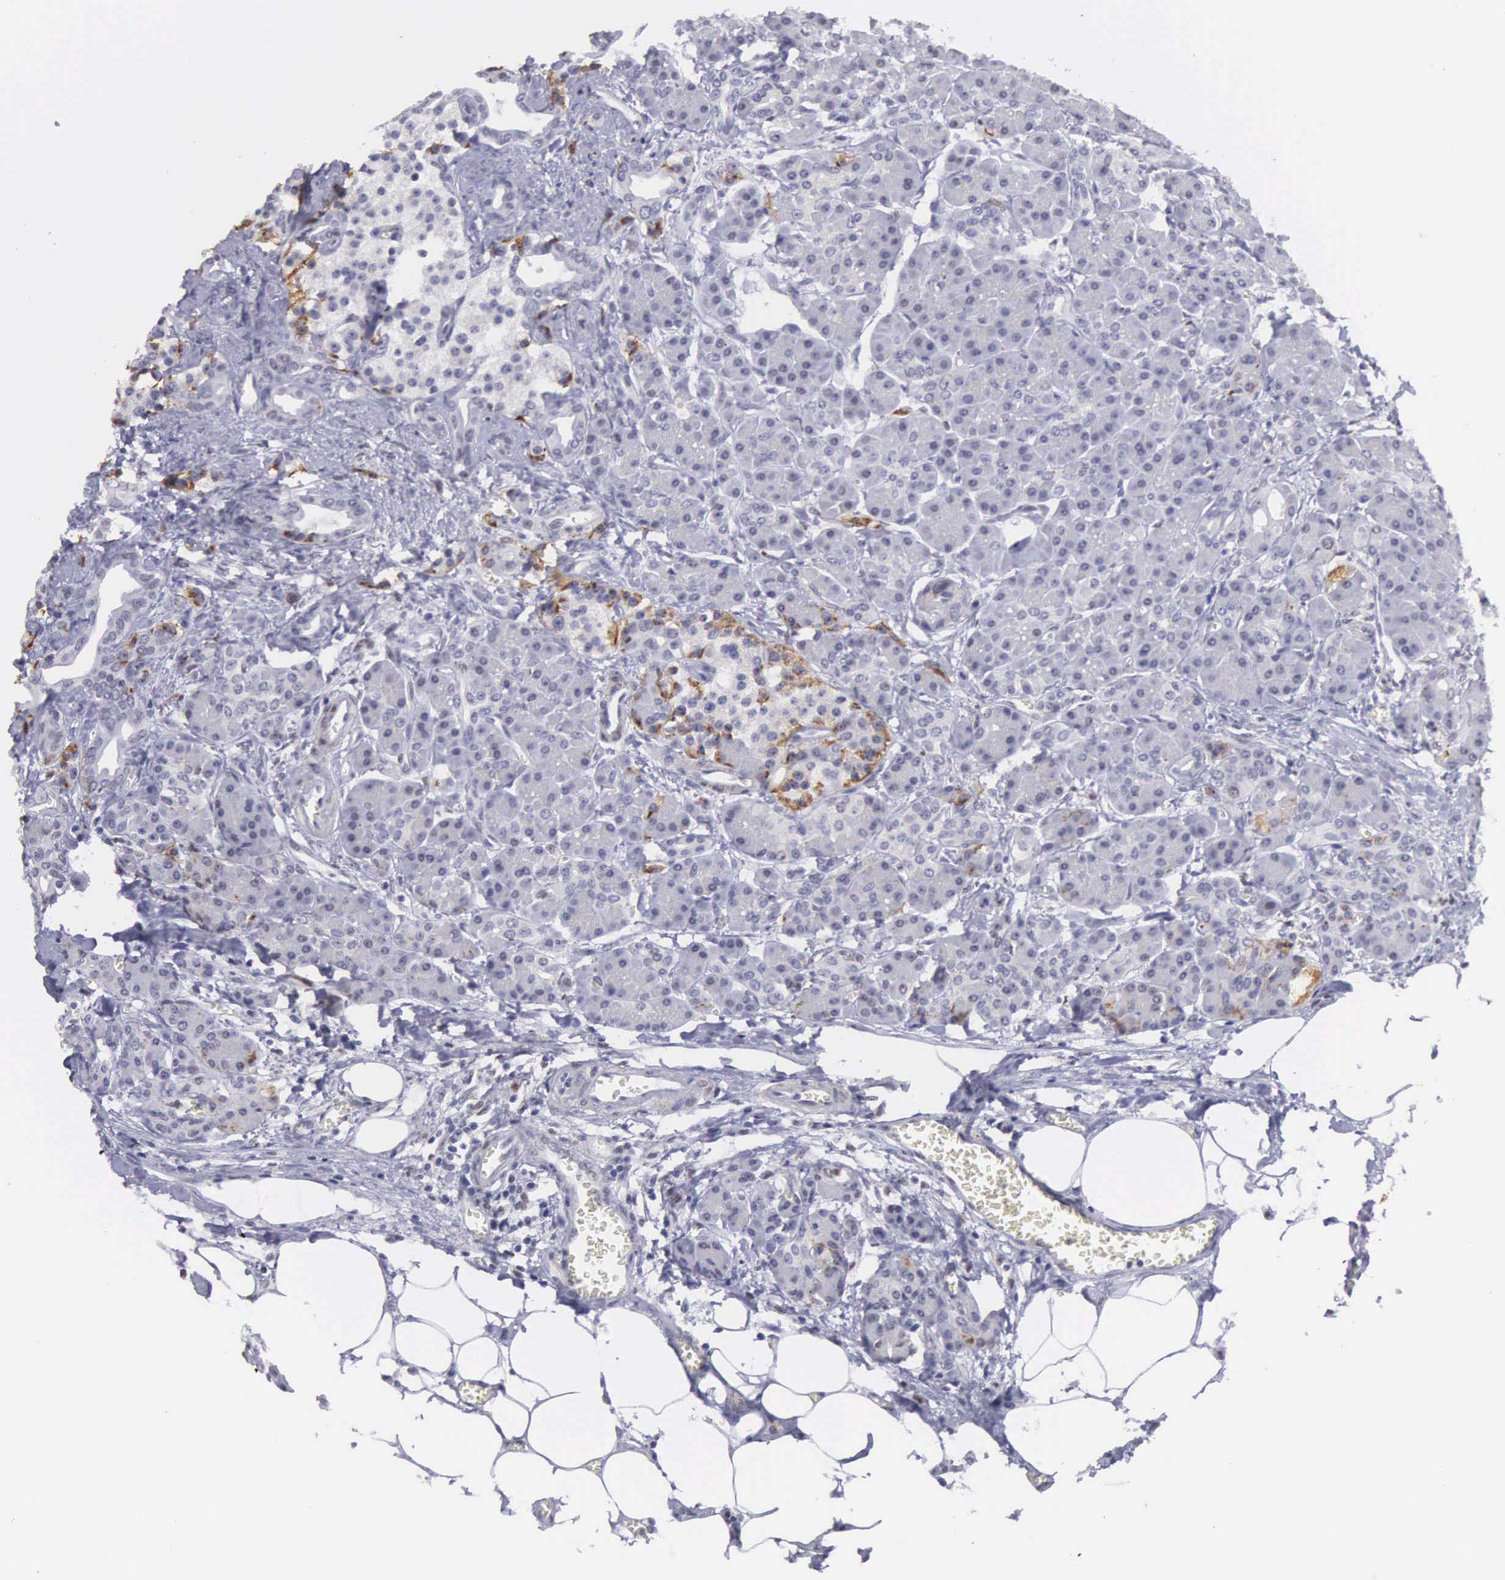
{"staining": {"intensity": "negative", "quantity": "none", "location": "none"}, "tissue": "pancreas", "cell_type": "Exocrine glandular cells", "image_type": "normal", "snomed": [{"axis": "morphology", "description": "Normal tissue, NOS"}, {"axis": "topography", "description": "Pancreas"}], "caption": "Immunohistochemistry histopathology image of unremarkable pancreas stained for a protein (brown), which demonstrates no staining in exocrine glandular cells. (DAB immunohistochemistry (IHC) visualized using brightfield microscopy, high magnification).", "gene": "ETV6", "patient": {"sex": "male", "age": 73}}